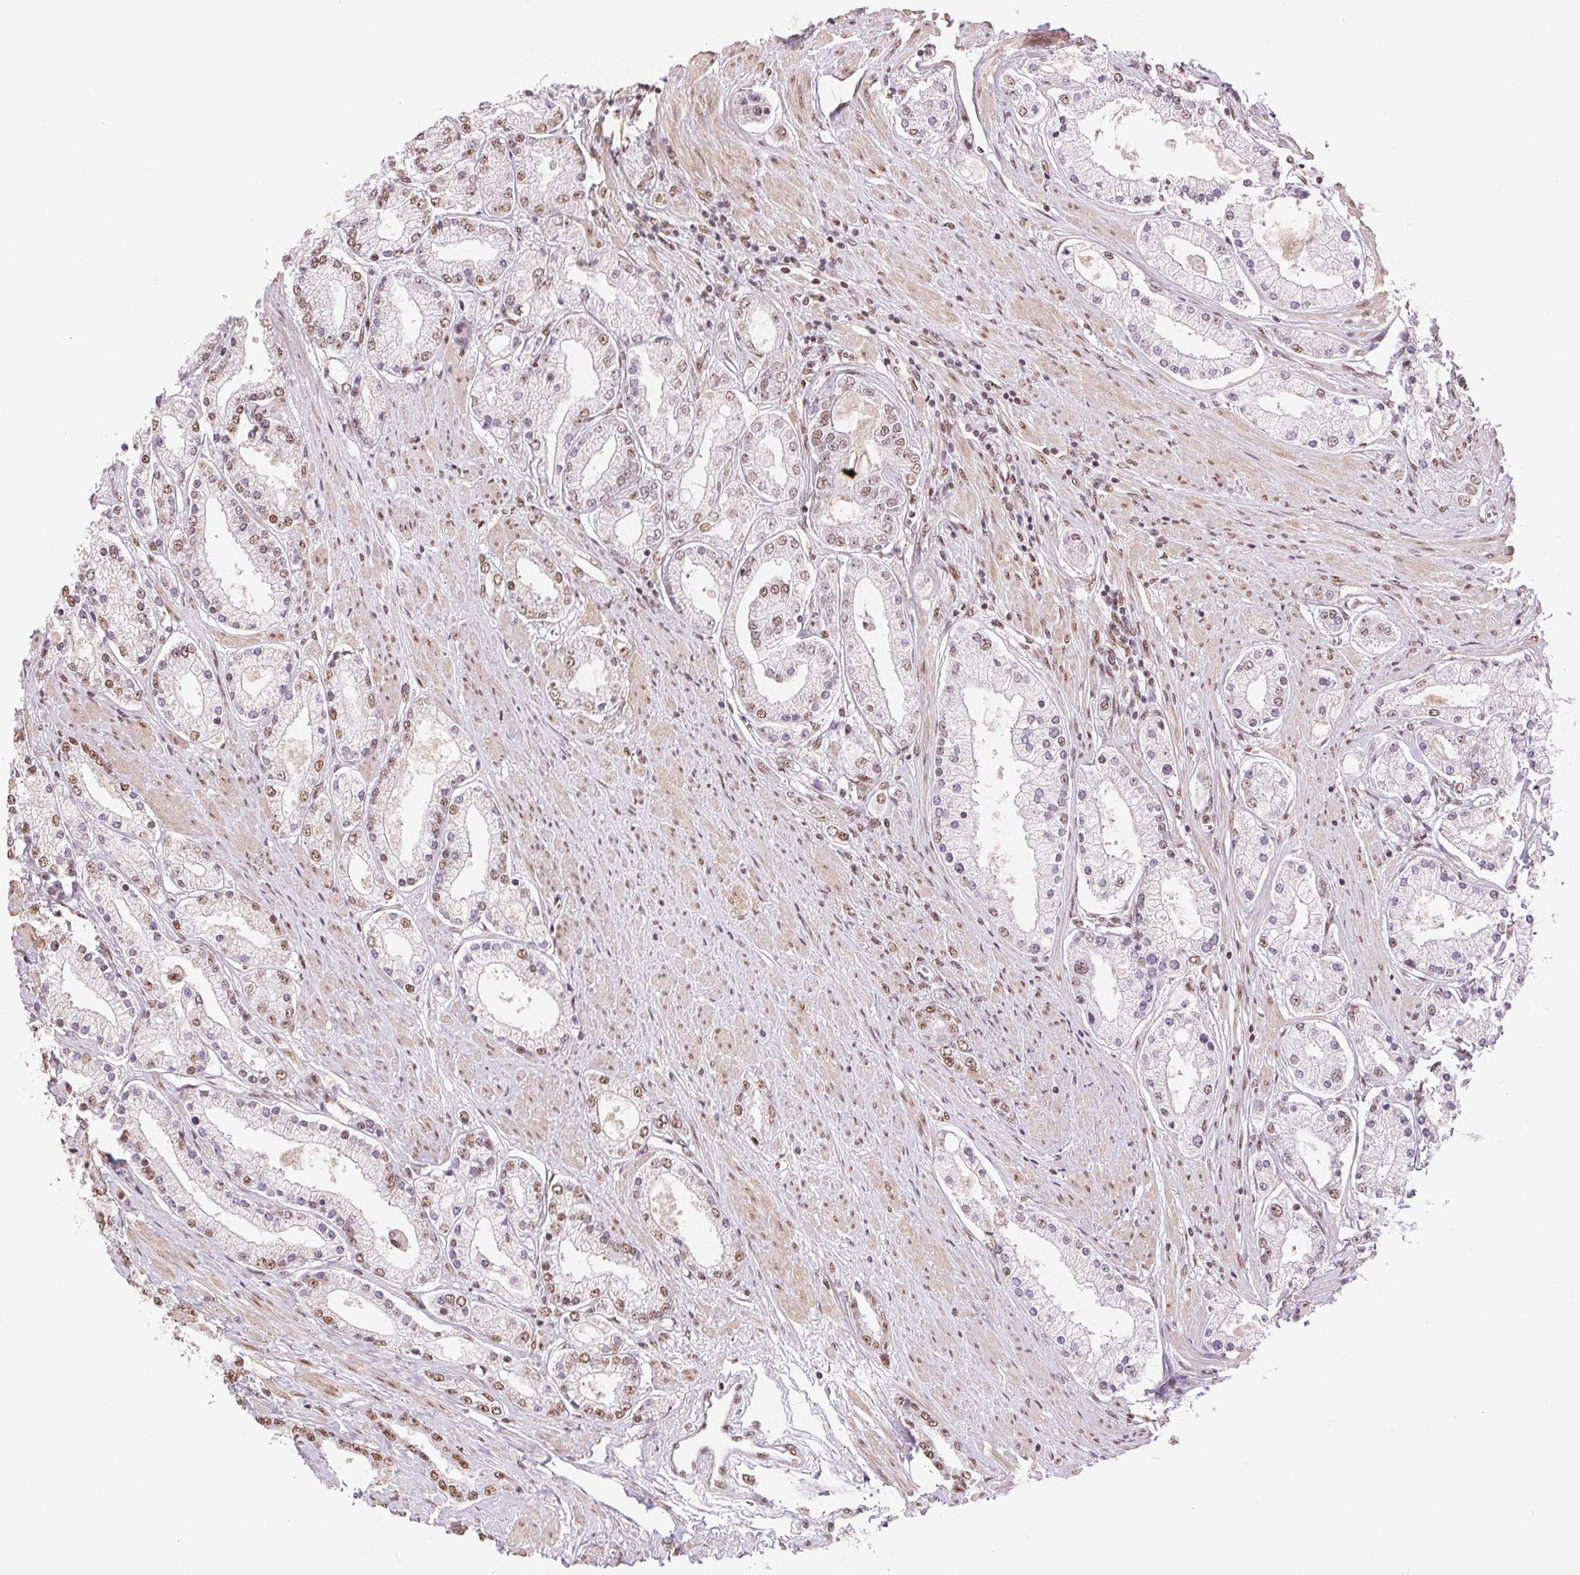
{"staining": {"intensity": "weak", "quantity": "25%-75%", "location": "nuclear"}, "tissue": "prostate cancer", "cell_type": "Tumor cells", "image_type": "cancer", "snomed": [{"axis": "morphology", "description": "Adenocarcinoma, High grade"}, {"axis": "topography", "description": "Prostate"}], "caption": "Protein expression analysis of prostate cancer shows weak nuclear staining in approximately 25%-75% of tumor cells. Immunohistochemistry stains the protein in brown and the nuclei are stained blue.", "gene": "SREK1", "patient": {"sex": "male", "age": 67}}